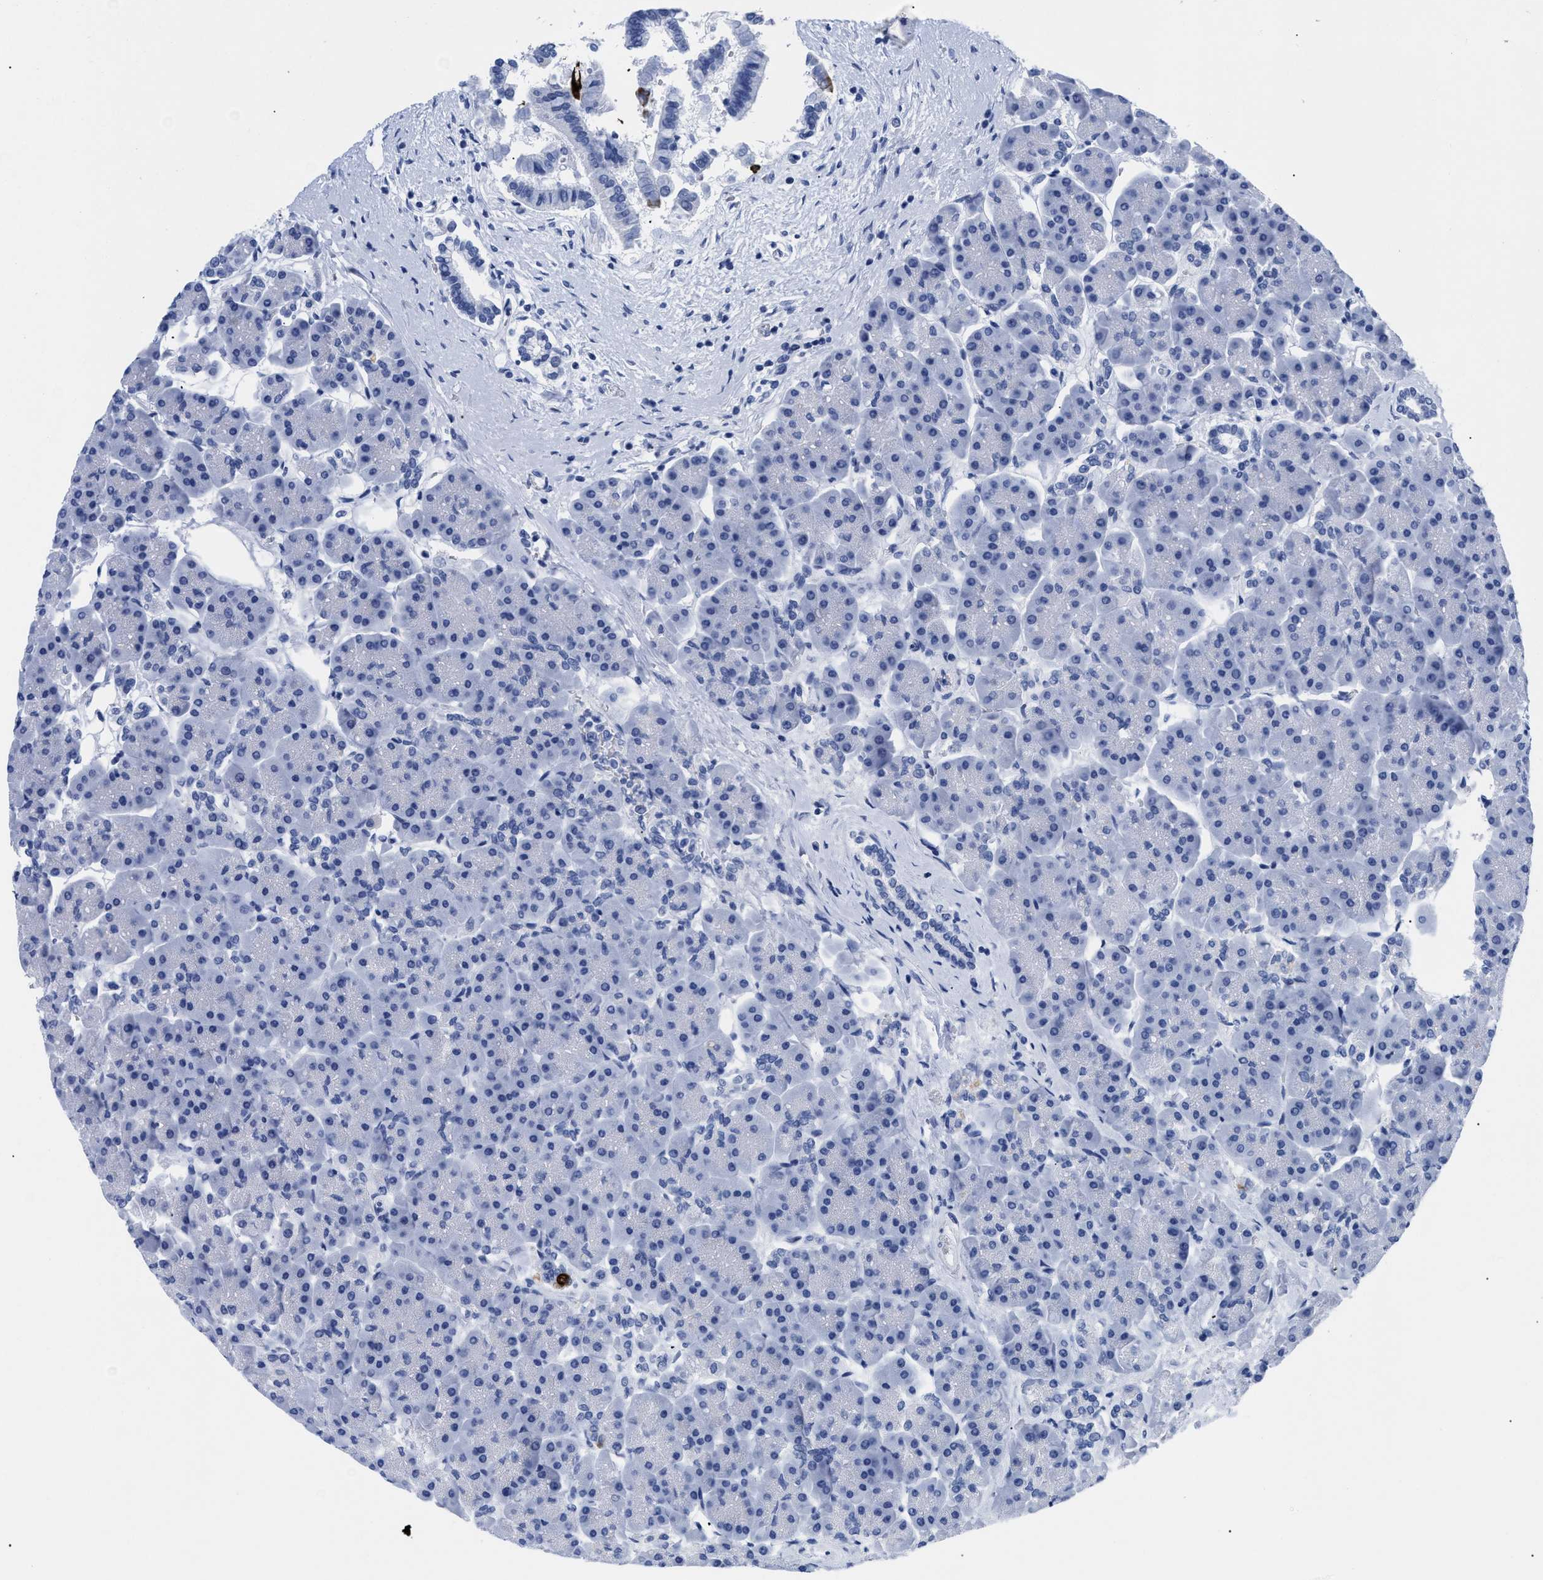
{"staining": {"intensity": "negative", "quantity": "none", "location": "none"}, "tissue": "pancreas", "cell_type": "Exocrine glandular cells", "image_type": "normal", "snomed": [{"axis": "morphology", "description": "Normal tissue, NOS"}, {"axis": "topography", "description": "Pancreas"}], "caption": "The photomicrograph reveals no staining of exocrine glandular cells in benign pancreas.", "gene": "DUSP26", "patient": {"sex": "female", "age": 70}}